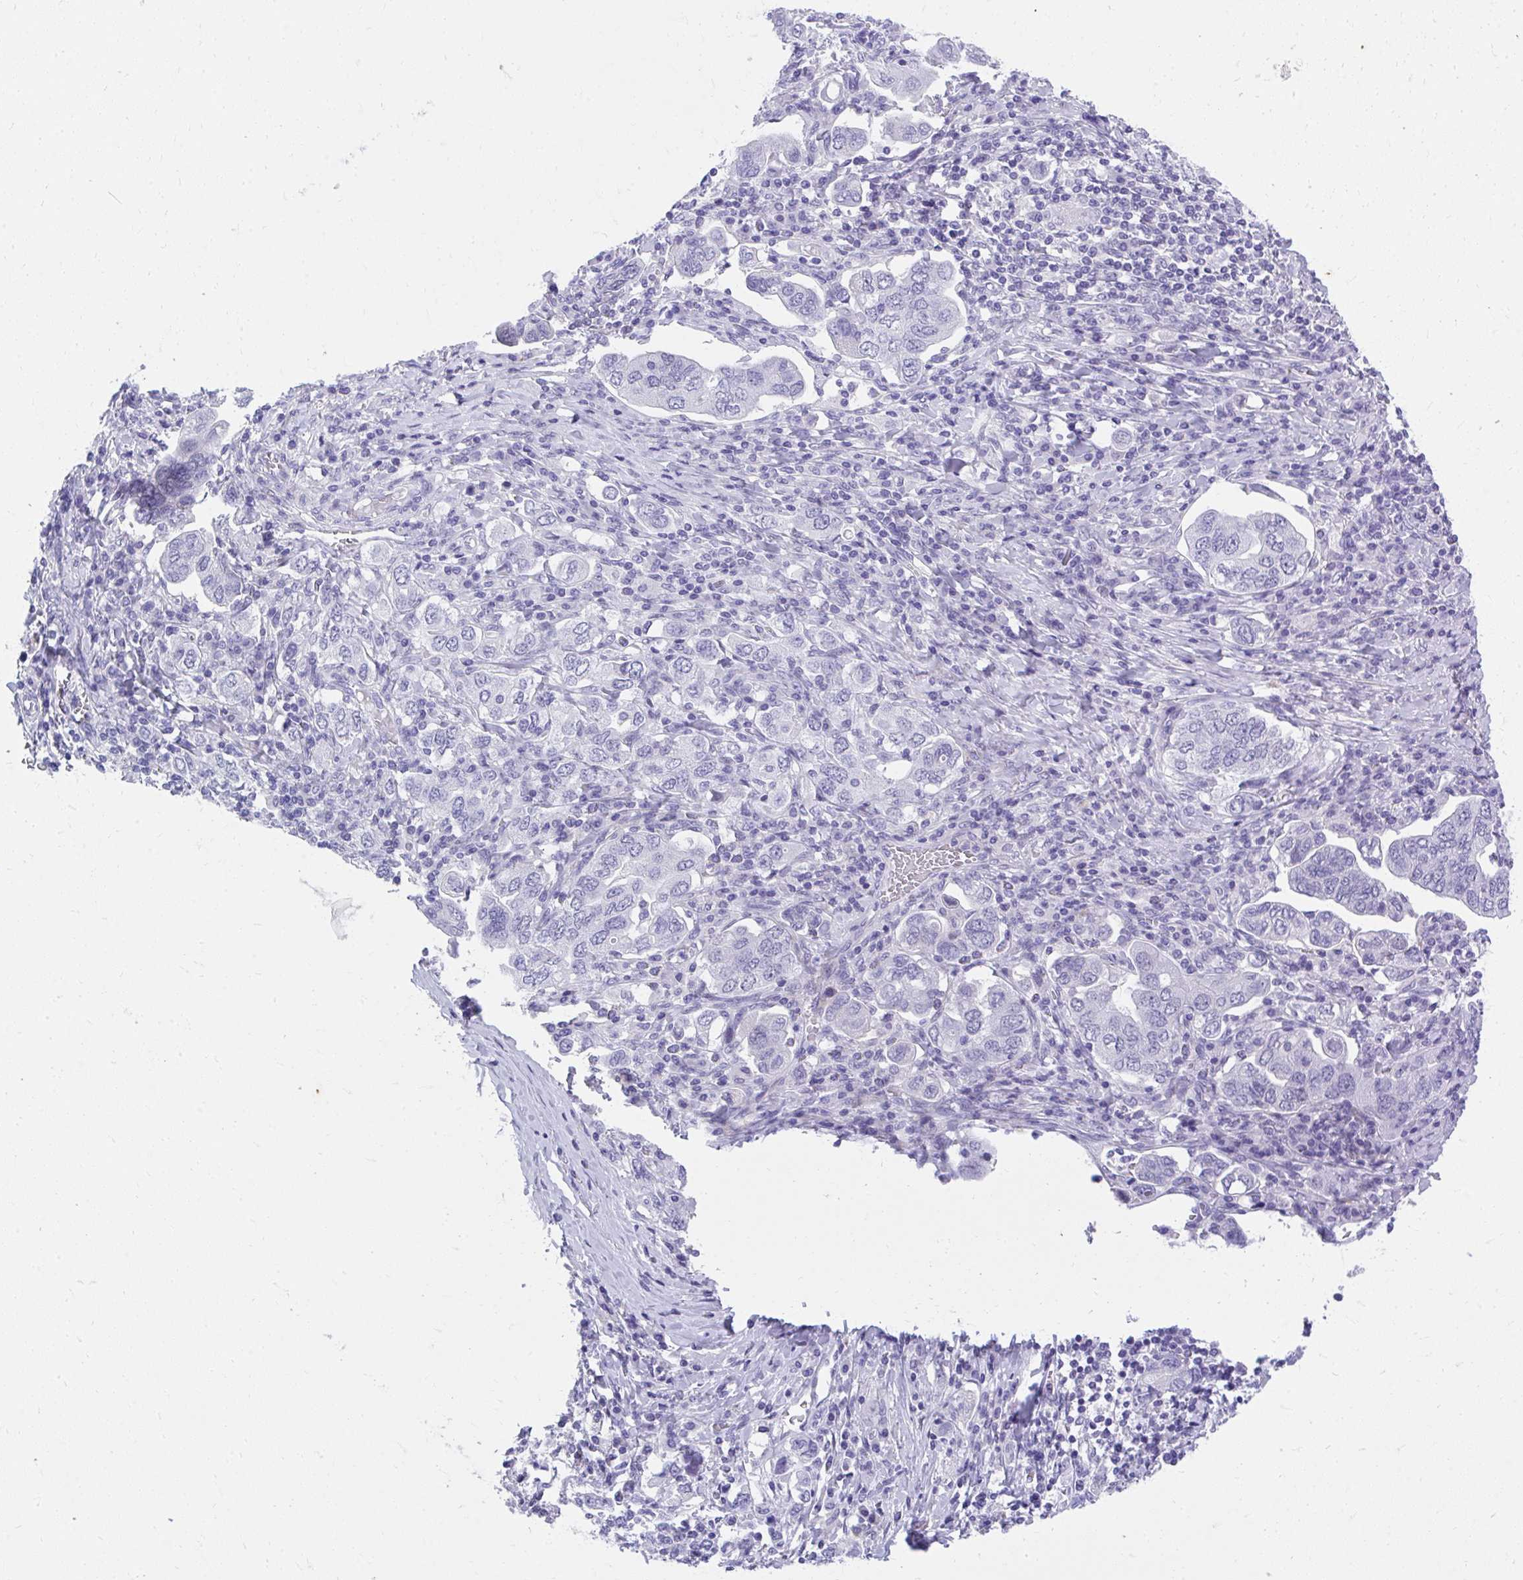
{"staining": {"intensity": "negative", "quantity": "none", "location": "none"}, "tissue": "stomach cancer", "cell_type": "Tumor cells", "image_type": "cancer", "snomed": [{"axis": "morphology", "description": "Adenocarcinoma, NOS"}, {"axis": "topography", "description": "Stomach, upper"}, {"axis": "topography", "description": "Stomach"}], "caption": "IHC histopathology image of stomach adenocarcinoma stained for a protein (brown), which demonstrates no expression in tumor cells.", "gene": "KLK1", "patient": {"sex": "male", "age": 62}}